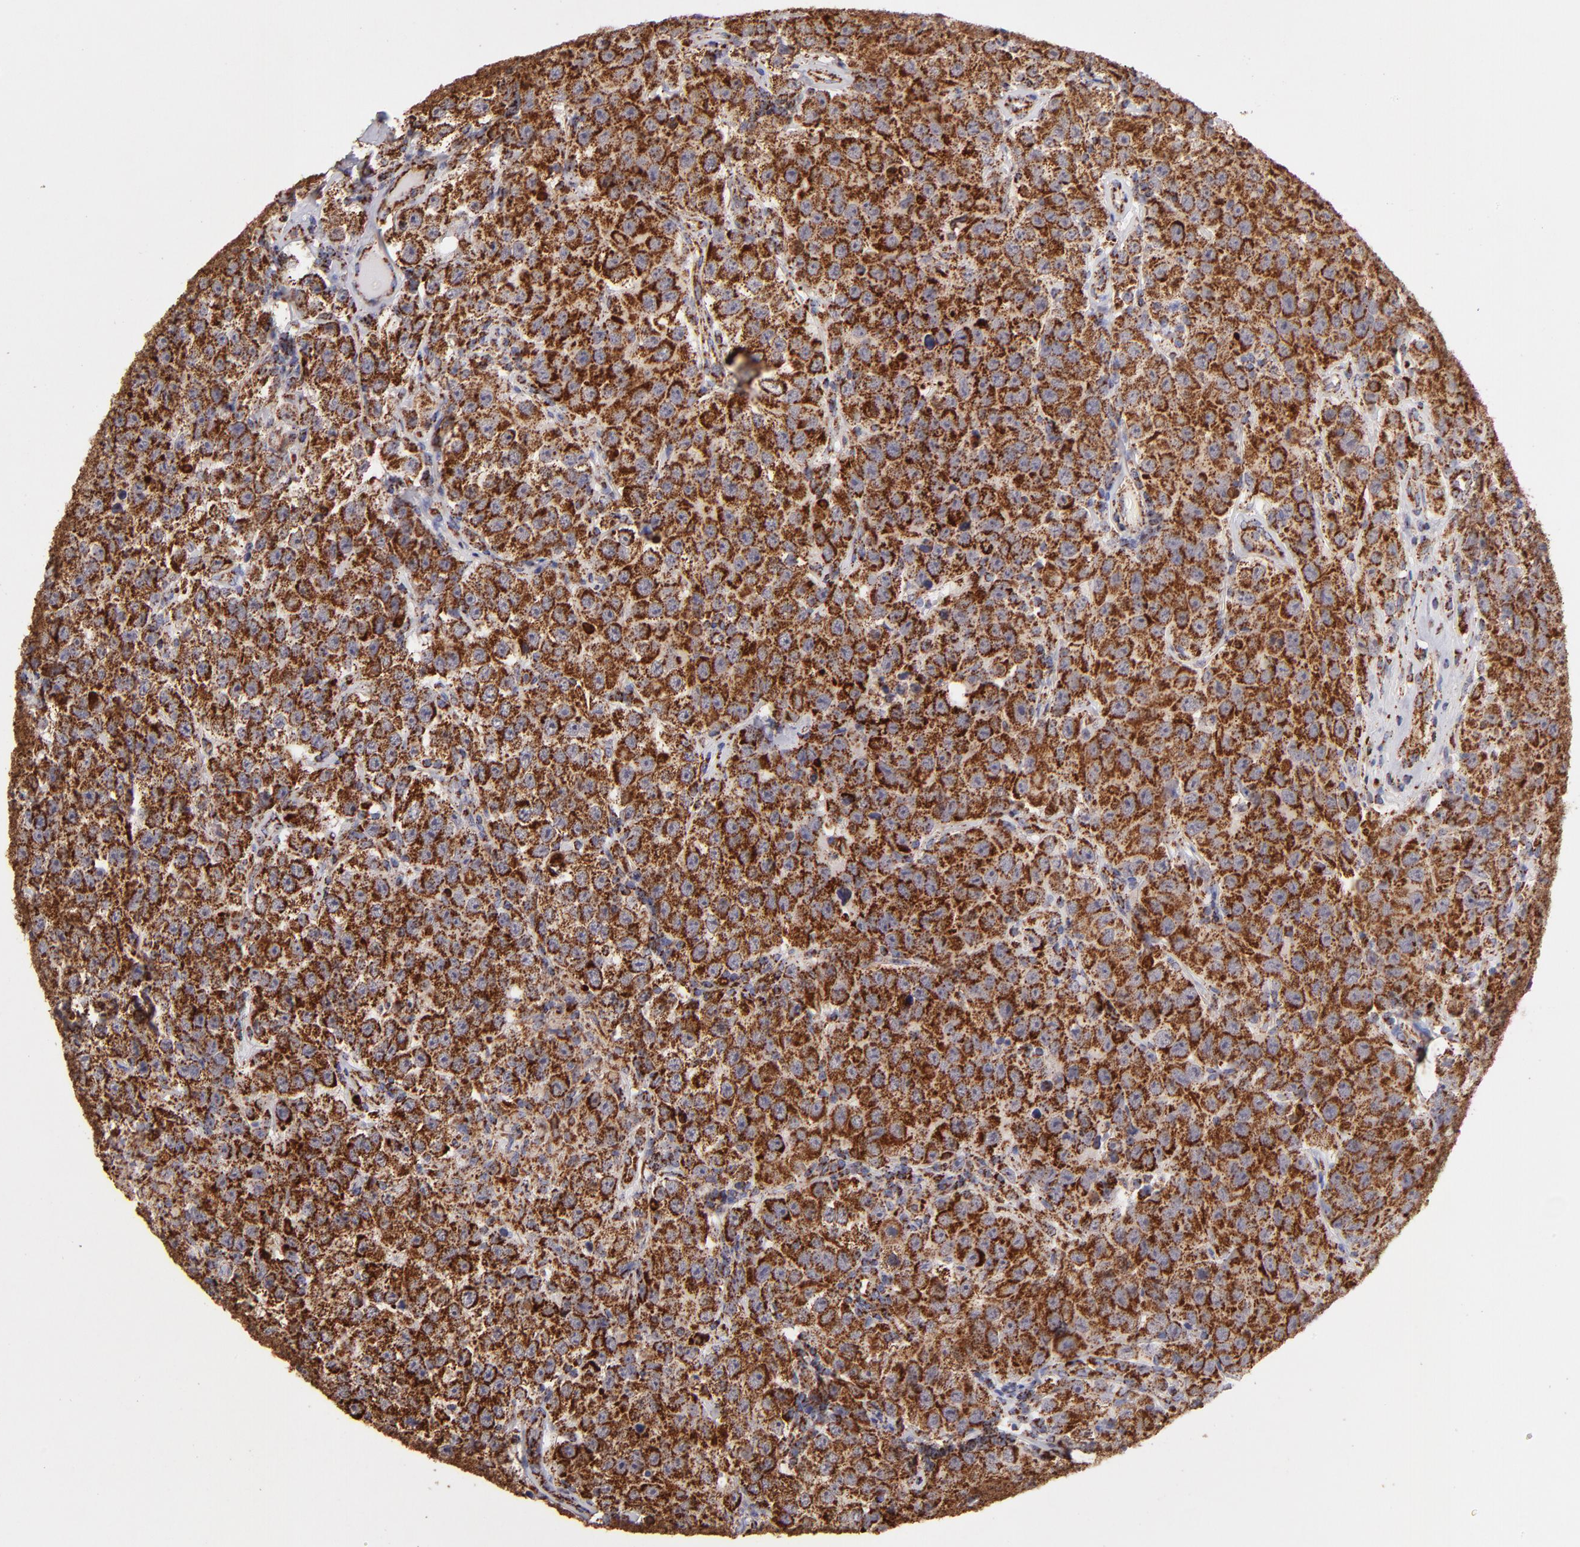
{"staining": {"intensity": "strong", "quantity": ">75%", "location": "cytoplasmic/membranous"}, "tissue": "testis cancer", "cell_type": "Tumor cells", "image_type": "cancer", "snomed": [{"axis": "morphology", "description": "Seminoma, NOS"}, {"axis": "topography", "description": "Testis"}], "caption": "Human seminoma (testis) stained for a protein (brown) exhibits strong cytoplasmic/membranous positive expression in approximately >75% of tumor cells.", "gene": "DLST", "patient": {"sex": "male", "age": 52}}